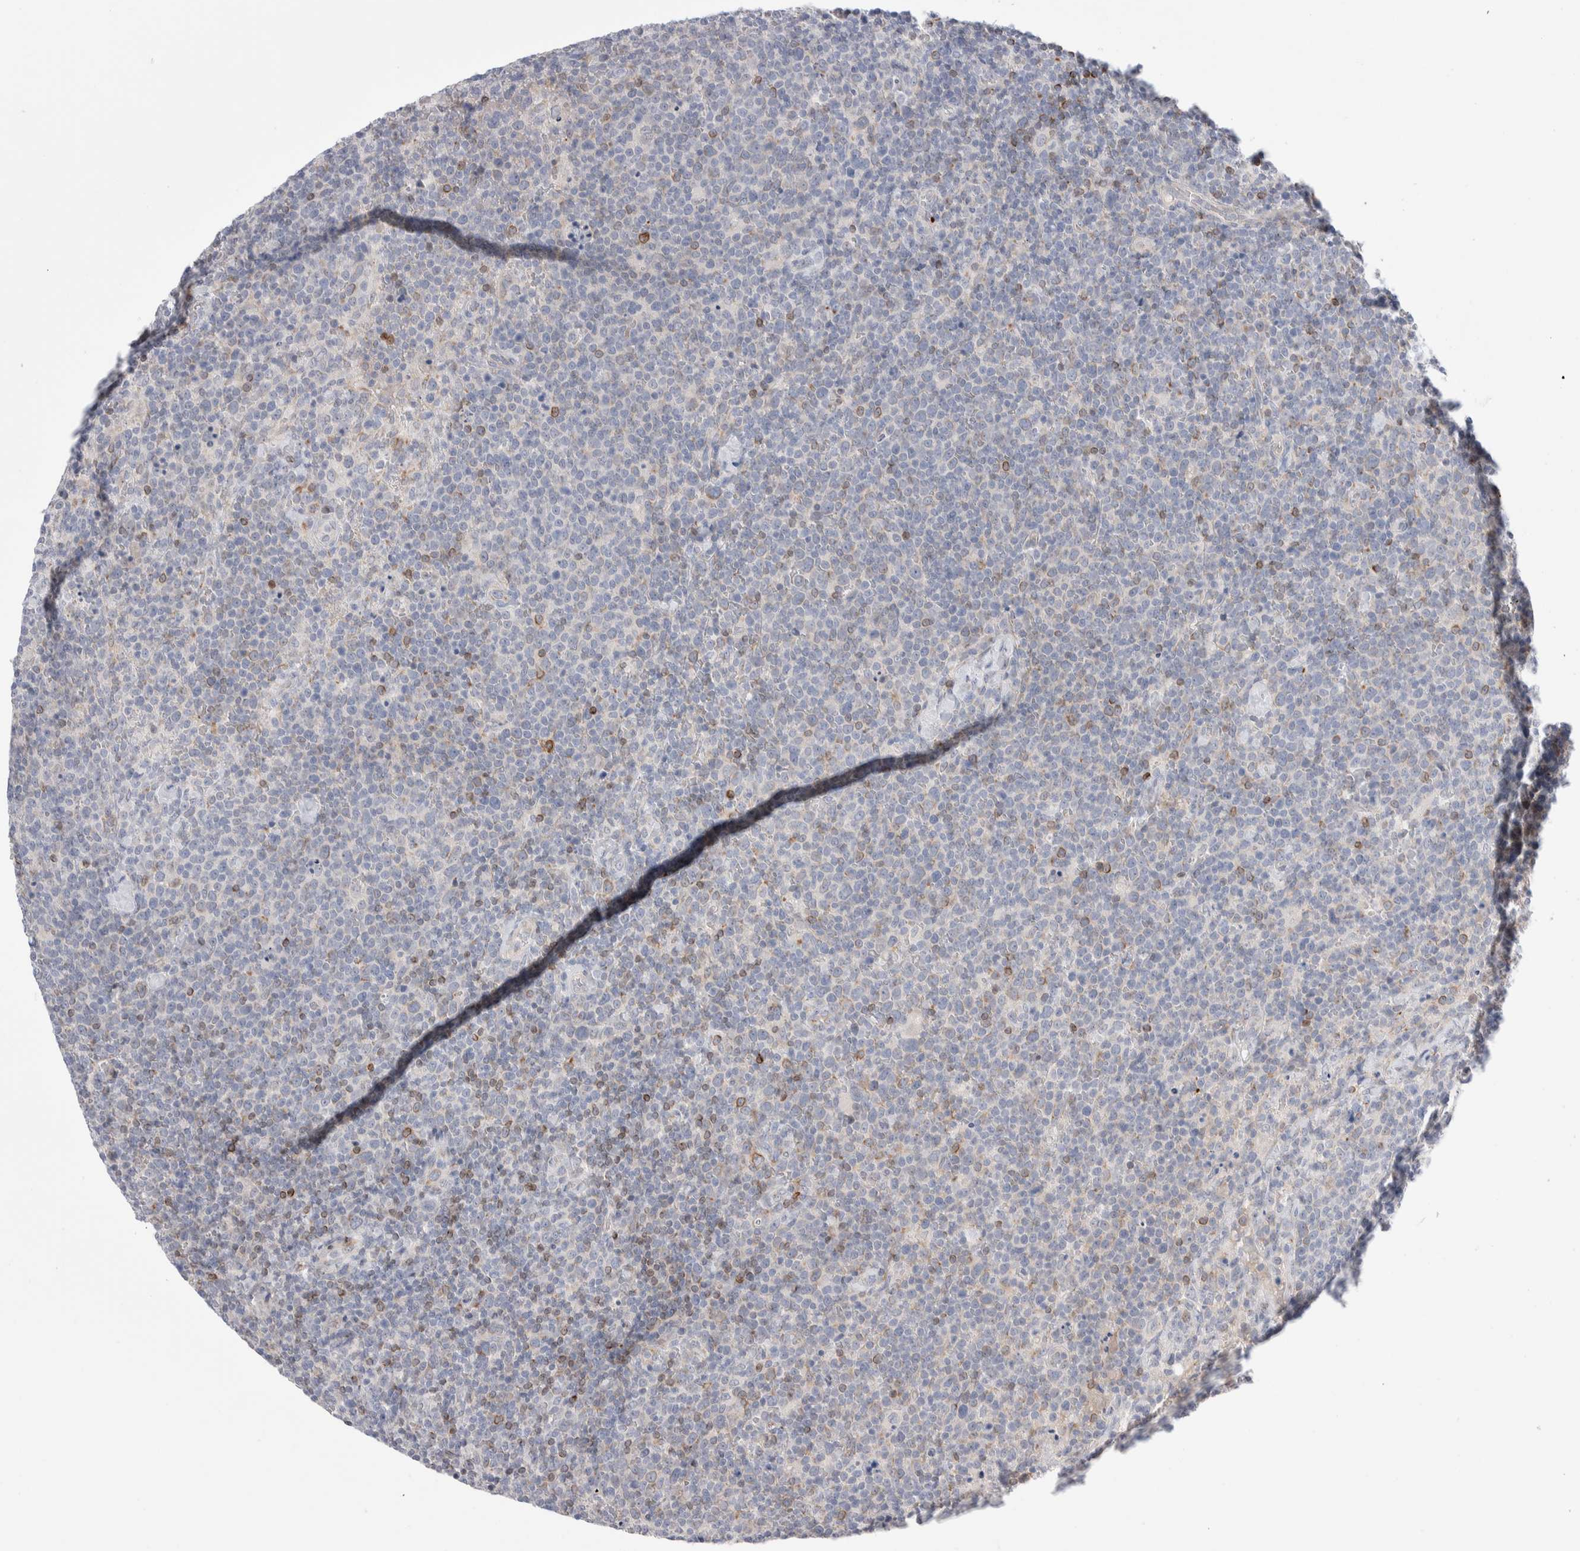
{"staining": {"intensity": "negative", "quantity": "none", "location": "none"}, "tissue": "lymphoma", "cell_type": "Tumor cells", "image_type": "cancer", "snomed": [{"axis": "morphology", "description": "Malignant lymphoma, non-Hodgkin's type, High grade"}, {"axis": "topography", "description": "Lymph node"}], "caption": "Immunohistochemical staining of high-grade malignant lymphoma, non-Hodgkin's type demonstrates no significant expression in tumor cells.", "gene": "C1orf112", "patient": {"sex": "male", "age": 61}}